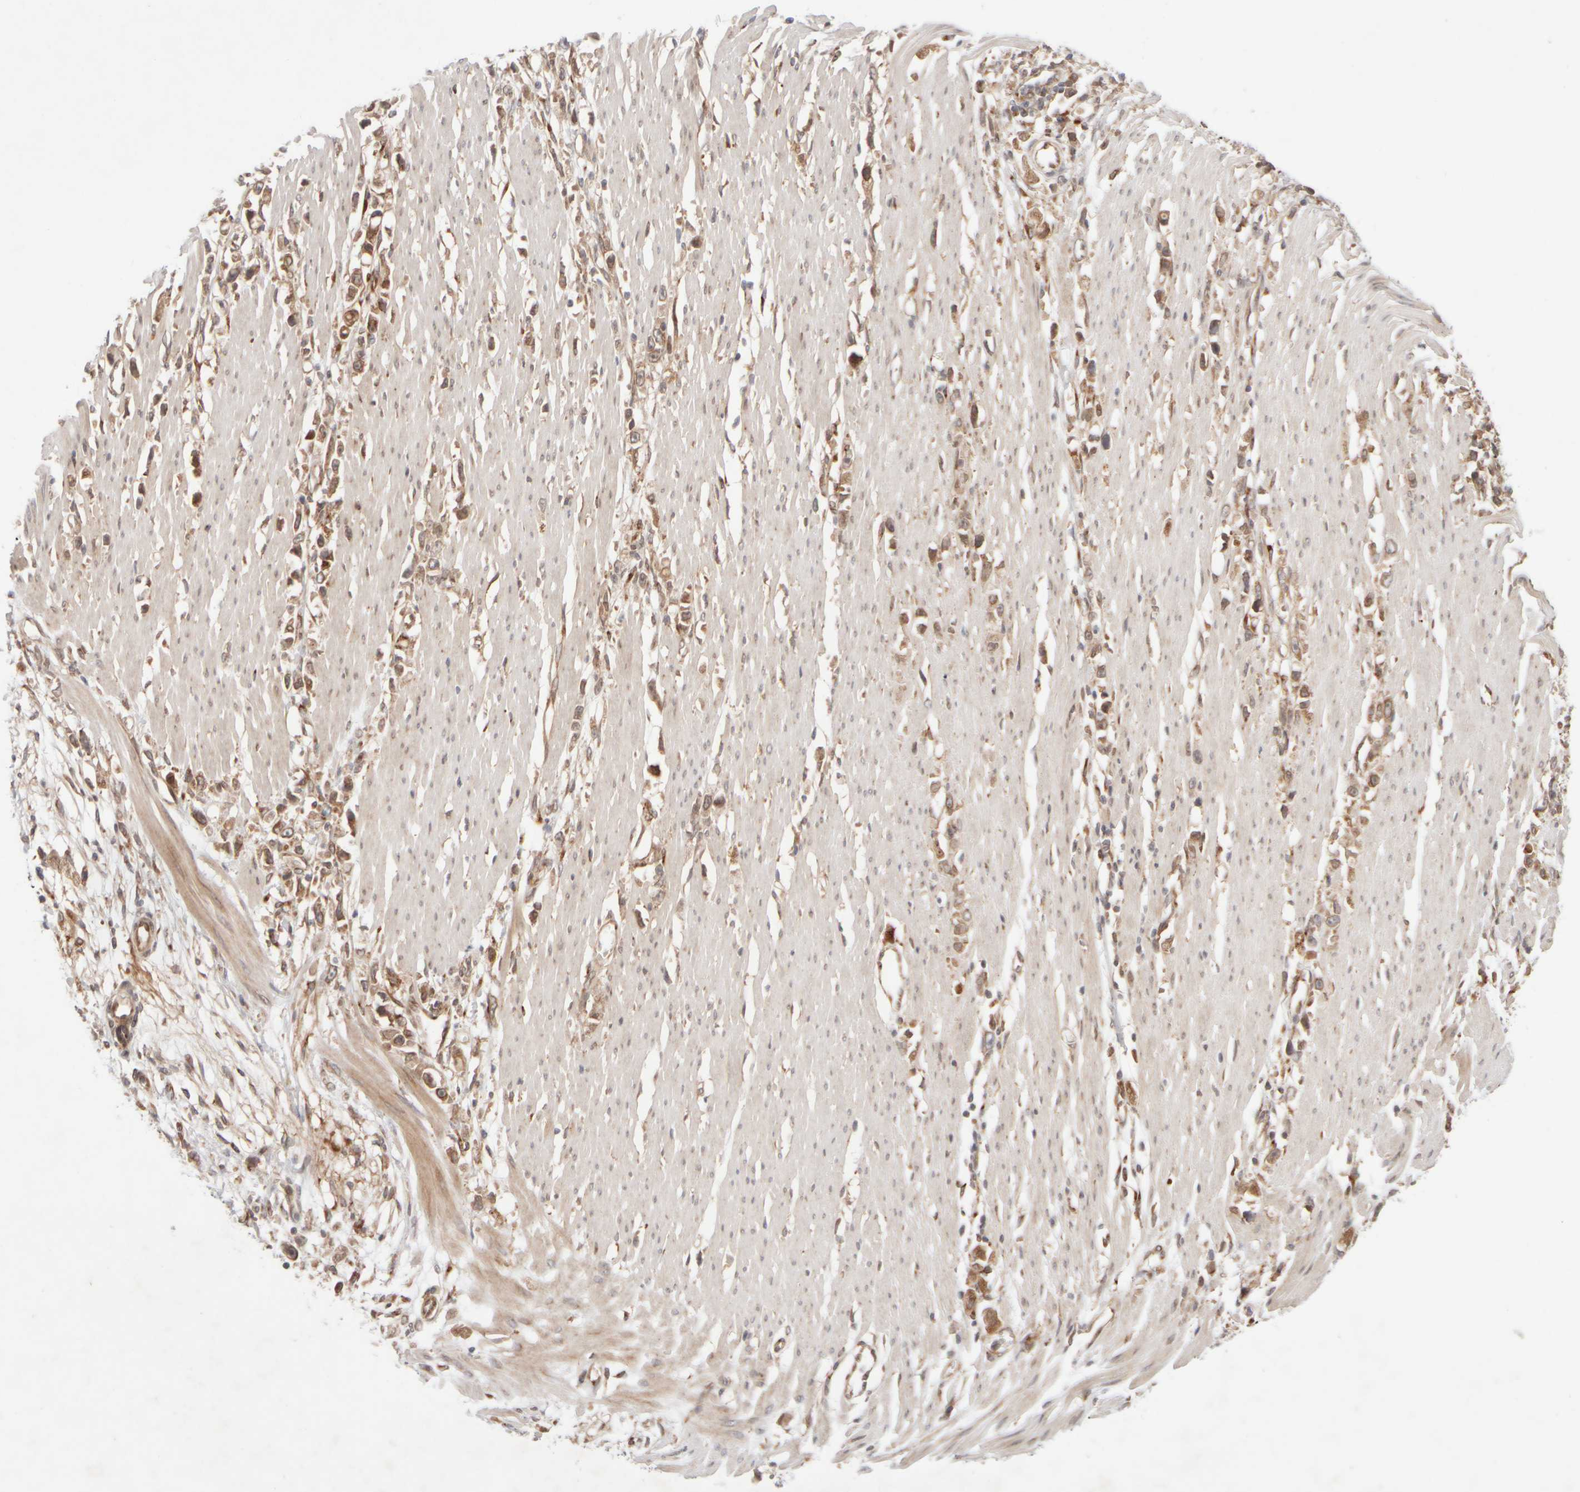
{"staining": {"intensity": "moderate", "quantity": ">75%", "location": "cytoplasmic/membranous"}, "tissue": "stomach cancer", "cell_type": "Tumor cells", "image_type": "cancer", "snomed": [{"axis": "morphology", "description": "Adenocarcinoma, NOS"}, {"axis": "topography", "description": "Stomach"}], "caption": "Moderate cytoplasmic/membranous positivity for a protein is present in about >75% of tumor cells of stomach cancer using immunohistochemistry.", "gene": "GCN1", "patient": {"sex": "female", "age": 59}}